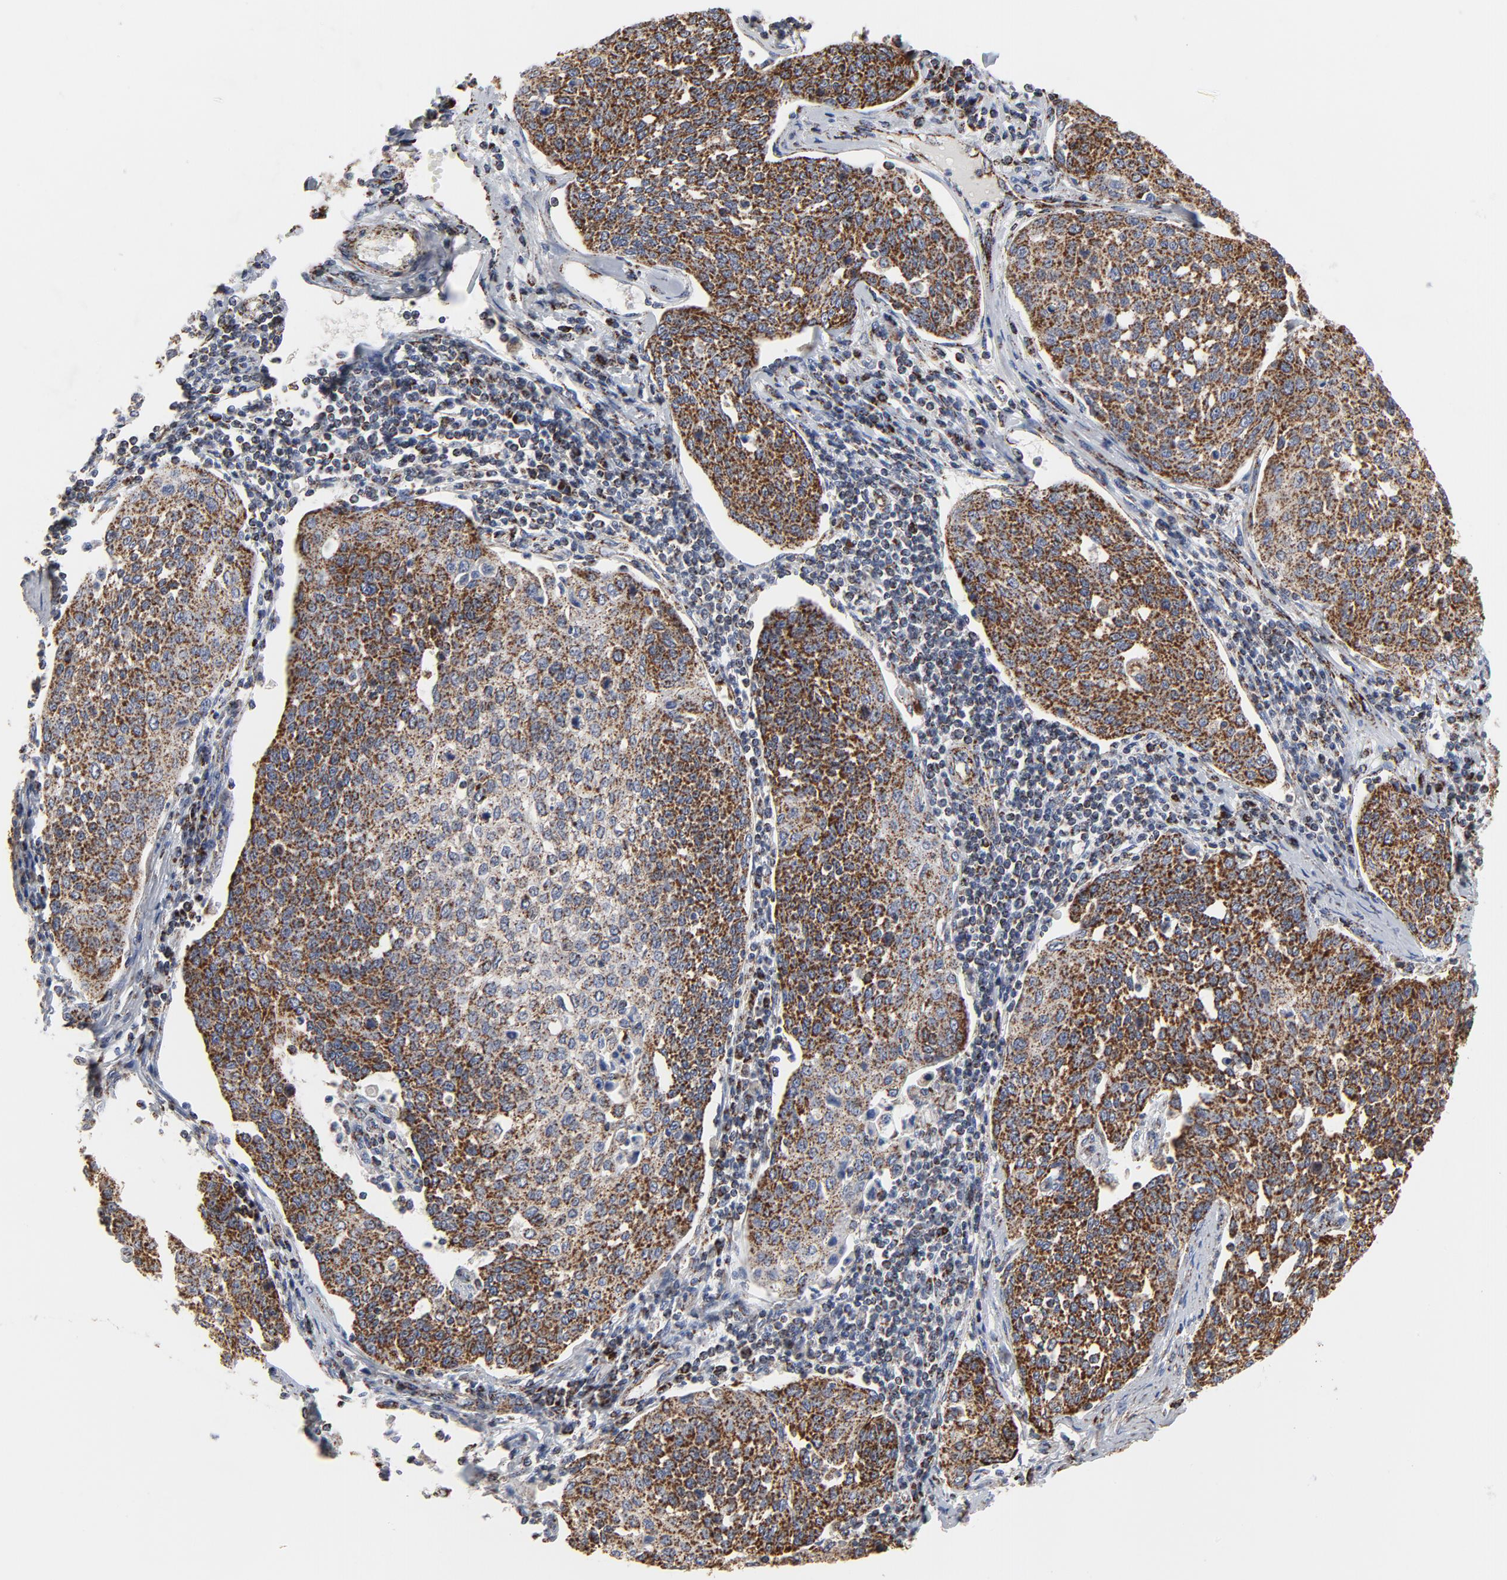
{"staining": {"intensity": "strong", "quantity": ">75%", "location": "cytoplasmic/membranous"}, "tissue": "cervical cancer", "cell_type": "Tumor cells", "image_type": "cancer", "snomed": [{"axis": "morphology", "description": "Squamous cell carcinoma, NOS"}, {"axis": "topography", "description": "Cervix"}], "caption": "A histopathology image of human cervical cancer stained for a protein exhibits strong cytoplasmic/membranous brown staining in tumor cells.", "gene": "NDUFV2", "patient": {"sex": "female", "age": 34}}